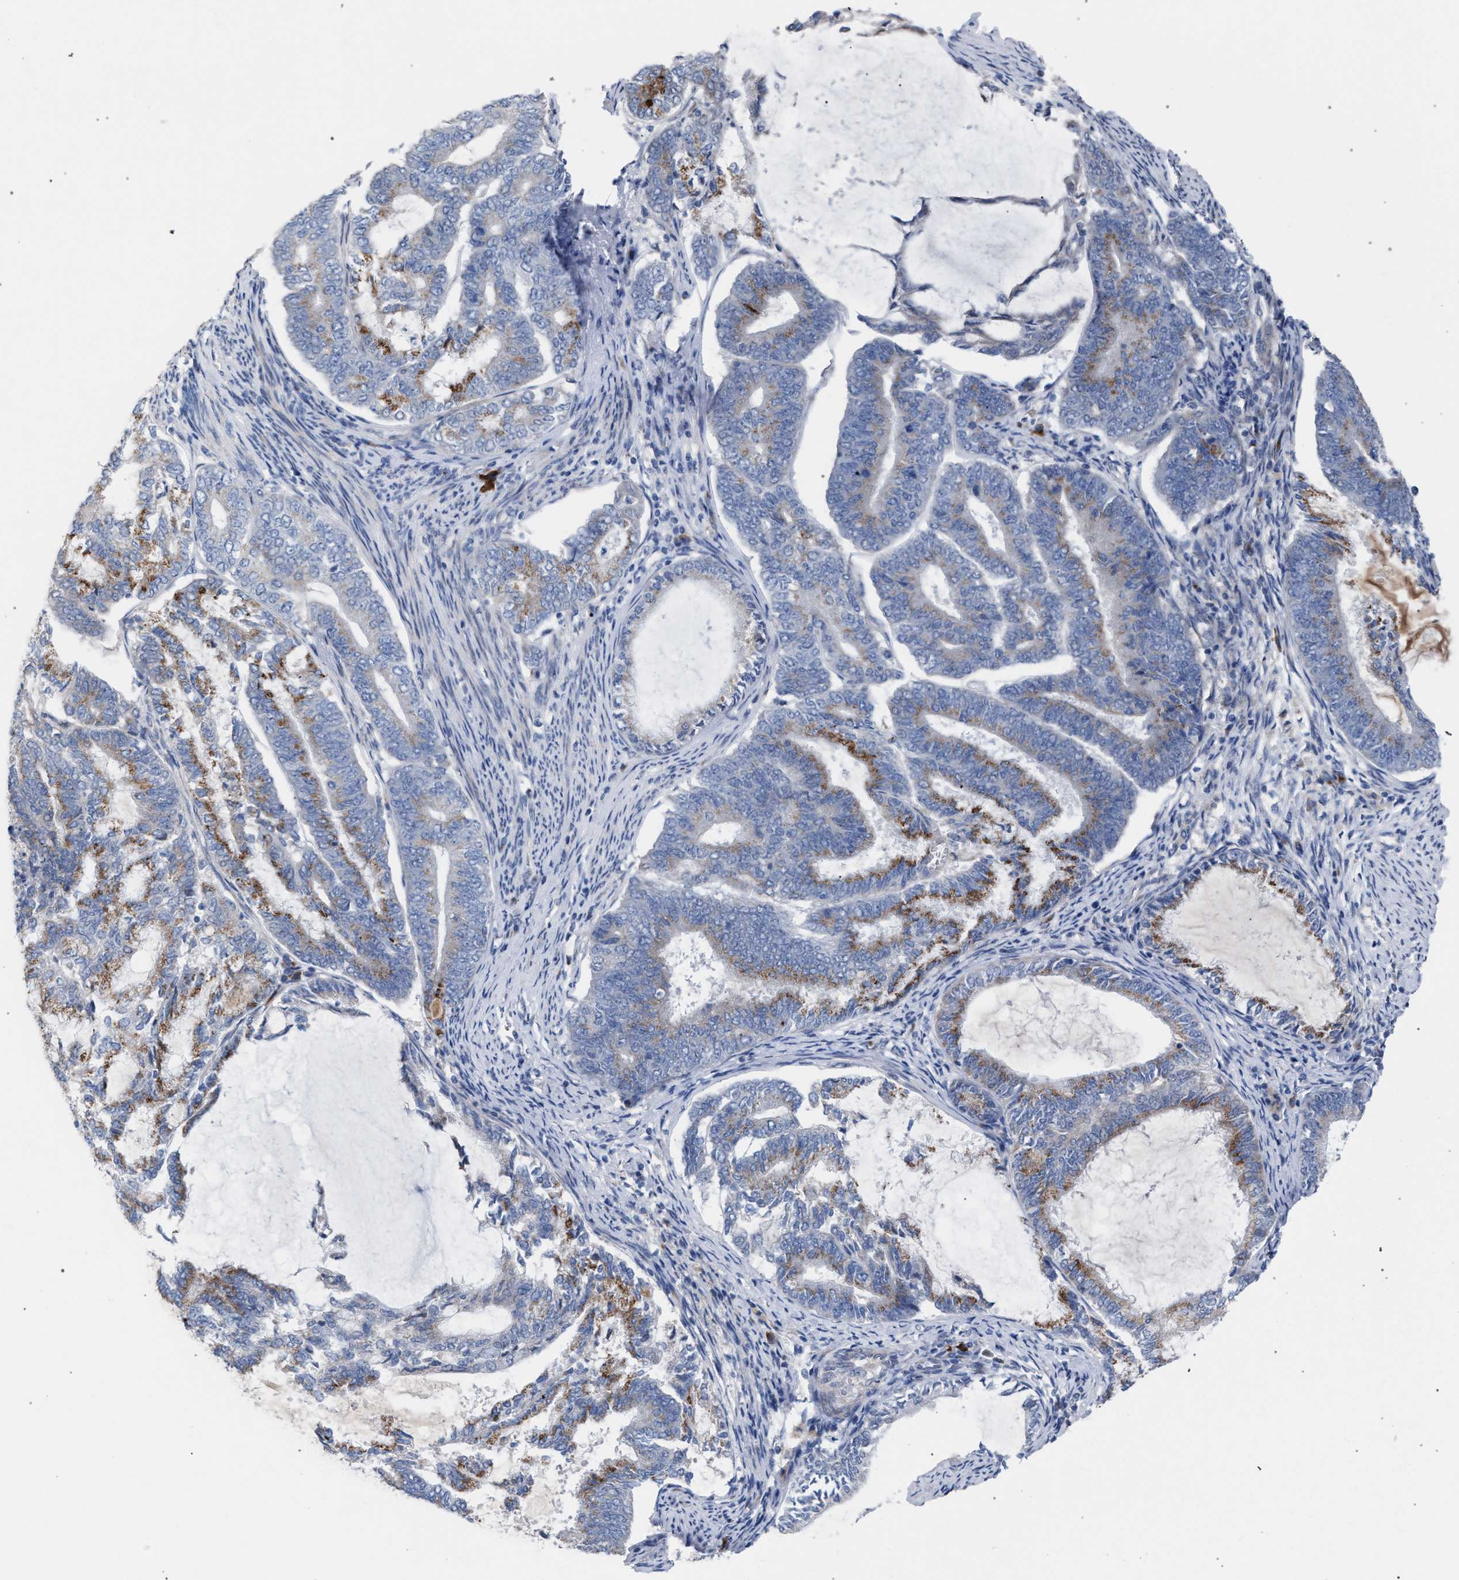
{"staining": {"intensity": "moderate", "quantity": "<25%", "location": "cytoplasmic/membranous"}, "tissue": "endometrial cancer", "cell_type": "Tumor cells", "image_type": "cancer", "snomed": [{"axis": "morphology", "description": "Adenocarcinoma, NOS"}, {"axis": "topography", "description": "Endometrium"}], "caption": "Tumor cells show low levels of moderate cytoplasmic/membranous staining in about <25% of cells in human endometrial adenocarcinoma.", "gene": "RNF135", "patient": {"sex": "female", "age": 86}}